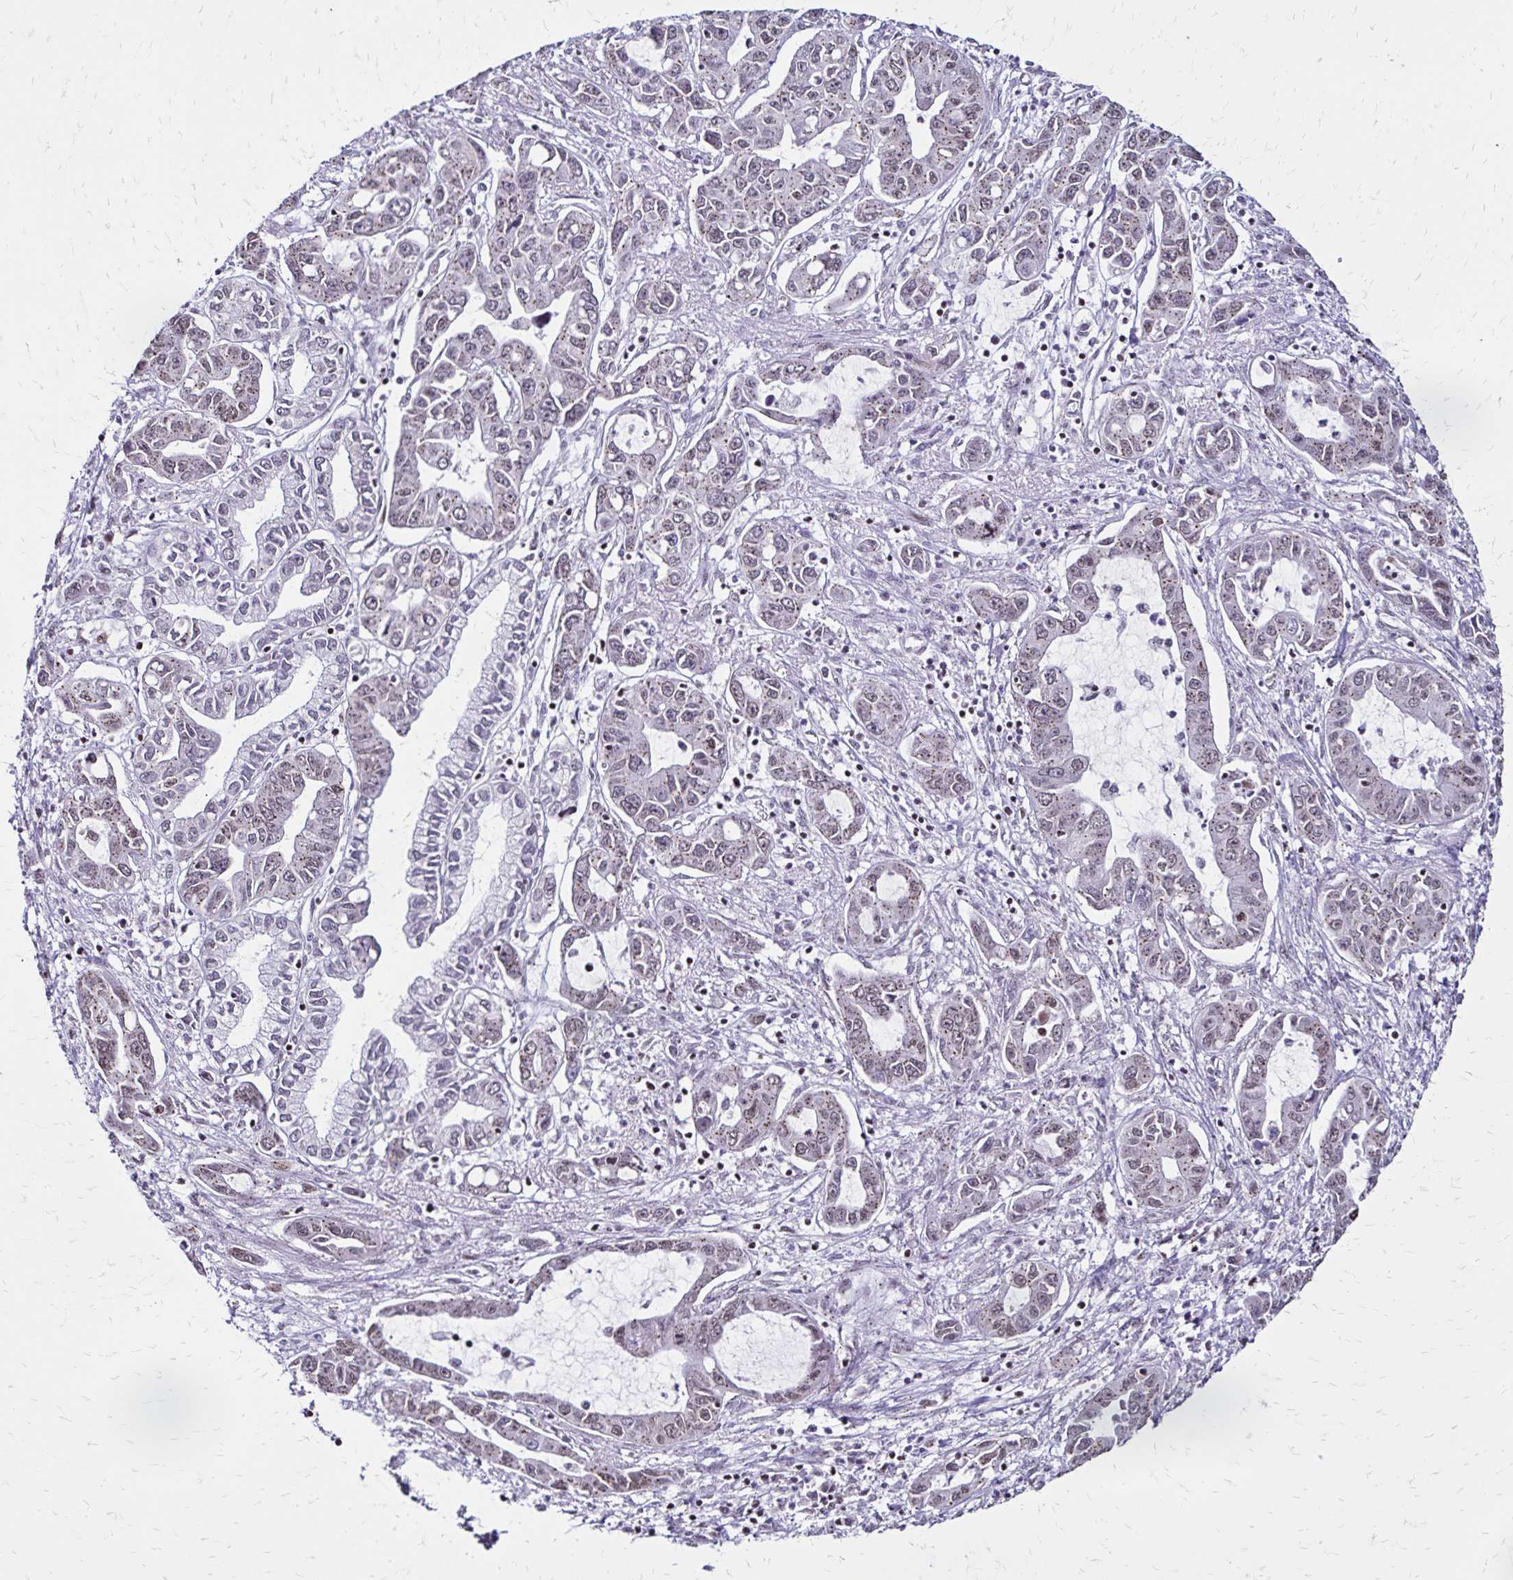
{"staining": {"intensity": "weak", "quantity": "25%-75%", "location": "nuclear"}, "tissue": "liver cancer", "cell_type": "Tumor cells", "image_type": "cancer", "snomed": [{"axis": "morphology", "description": "Cholangiocarcinoma"}, {"axis": "topography", "description": "Liver"}], "caption": "Human liver cholangiocarcinoma stained for a protein (brown) exhibits weak nuclear positive positivity in approximately 25%-75% of tumor cells.", "gene": "TOB1", "patient": {"sex": "male", "age": 58}}